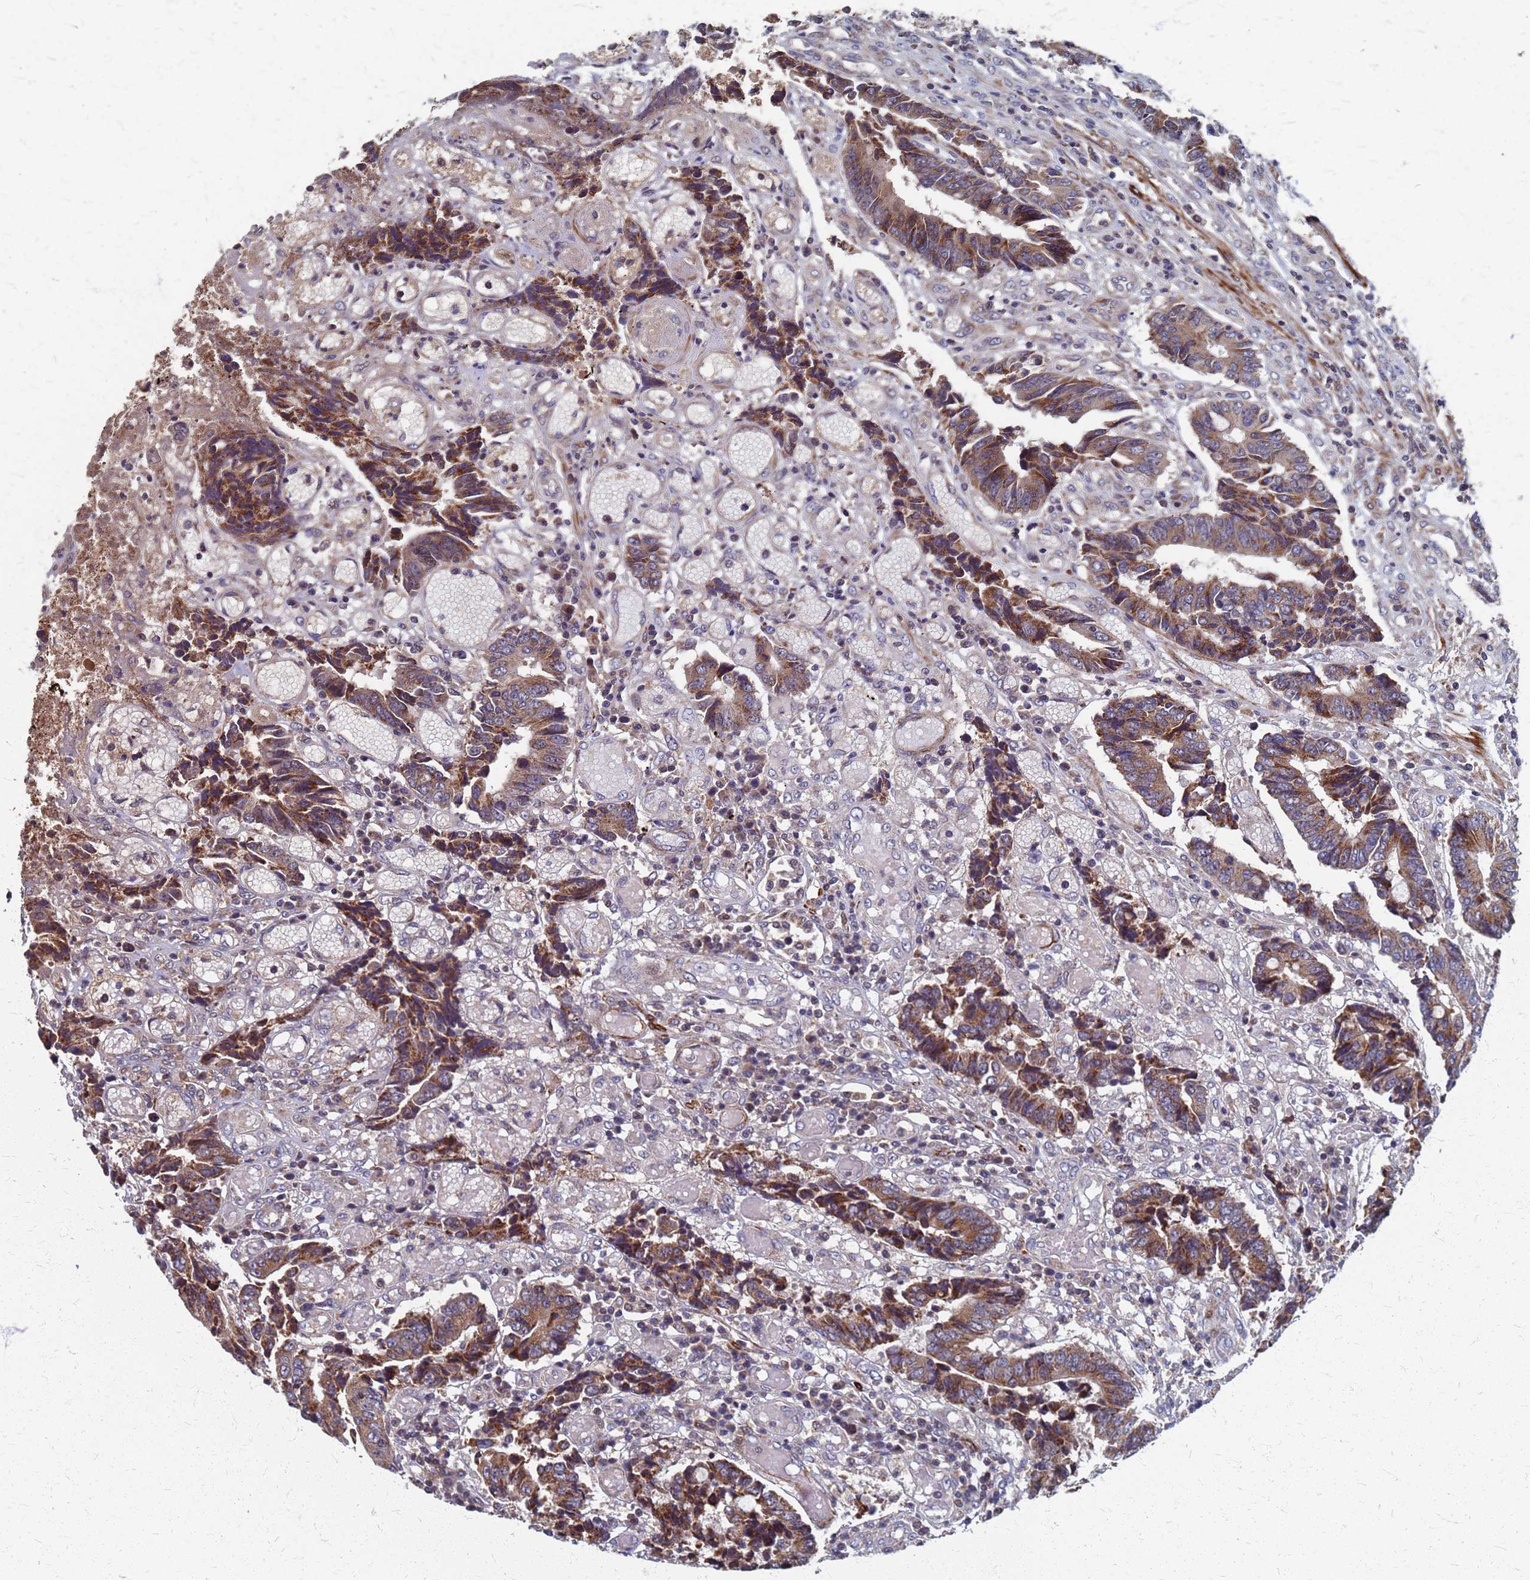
{"staining": {"intensity": "moderate", "quantity": ">75%", "location": "cytoplasmic/membranous"}, "tissue": "colorectal cancer", "cell_type": "Tumor cells", "image_type": "cancer", "snomed": [{"axis": "morphology", "description": "Adenocarcinoma, NOS"}, {"axis": "topography", "description": "Rectum"}], "caption": "A medium amount of moderate cytoplasmic/membranous staining is present in about >75% of tumor cells in colorectal cancer (adenocarcinoma) tissue.", "gene": "ATPAF1", "patient": {"sex": "male", "age": 84}}